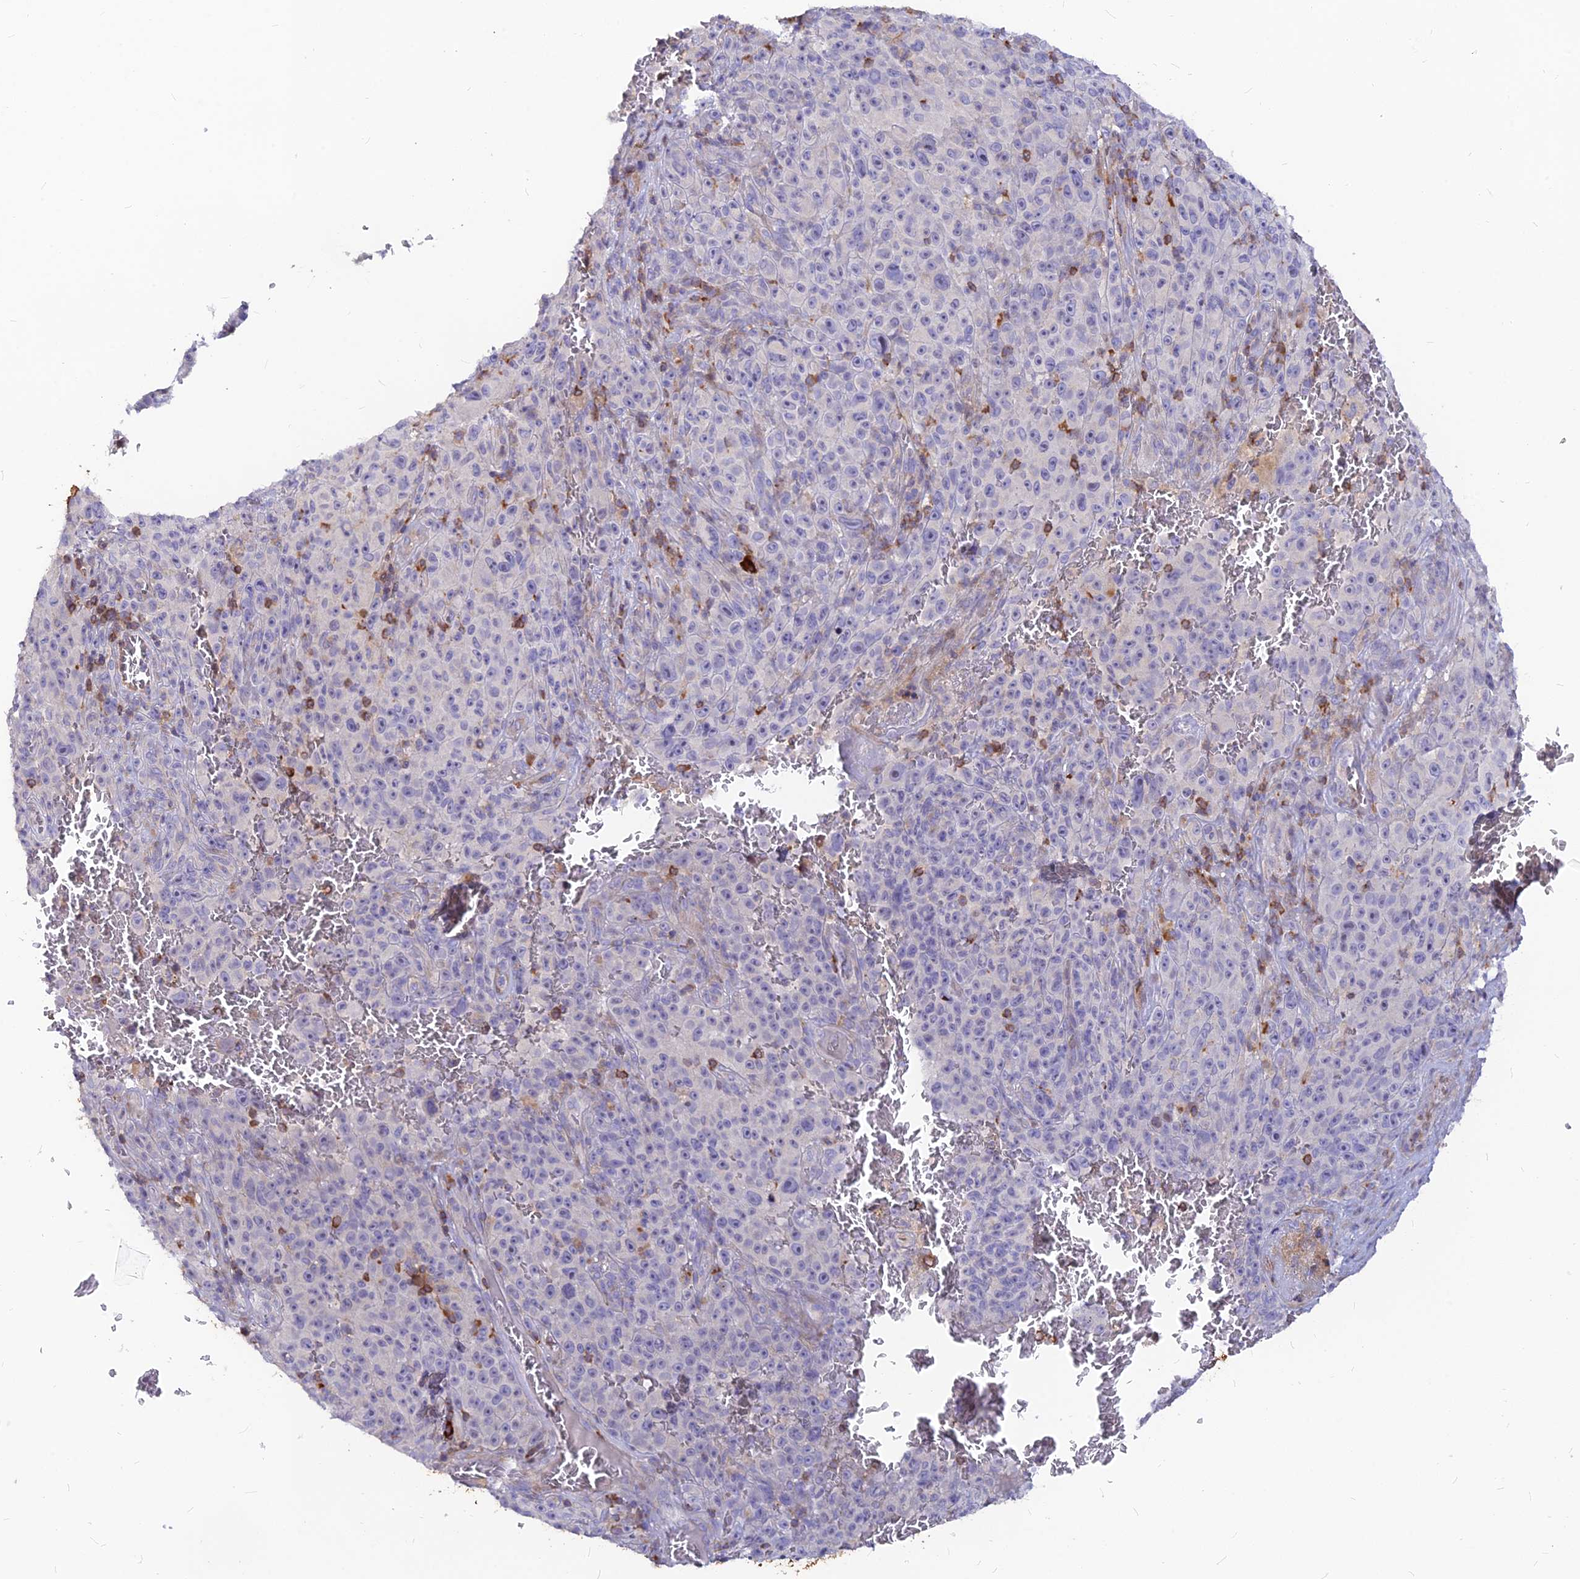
{"staining": {"intensity": "negative", "quantity": "none", "location": "none"}, "tissue": "melanoma", "cell_type": "Tumor cells", "image_type": "cancer", "snomed": [{"axis": "morphology", "description": "Malignant melanoma, NOS"}, {"axis": "topography", "description": "Skin"}], "caption": "Immunohistochemical staining of human malignant melanoma reveals no significant expression in tumor cells. (DAB (3,3'-diaminobenzidine) immunohistochemistry (IHC) visualized using brightfield microscopy, high magnification).", "gene": "DENND2D", "patient": {"sex": "female", "age": 82}}